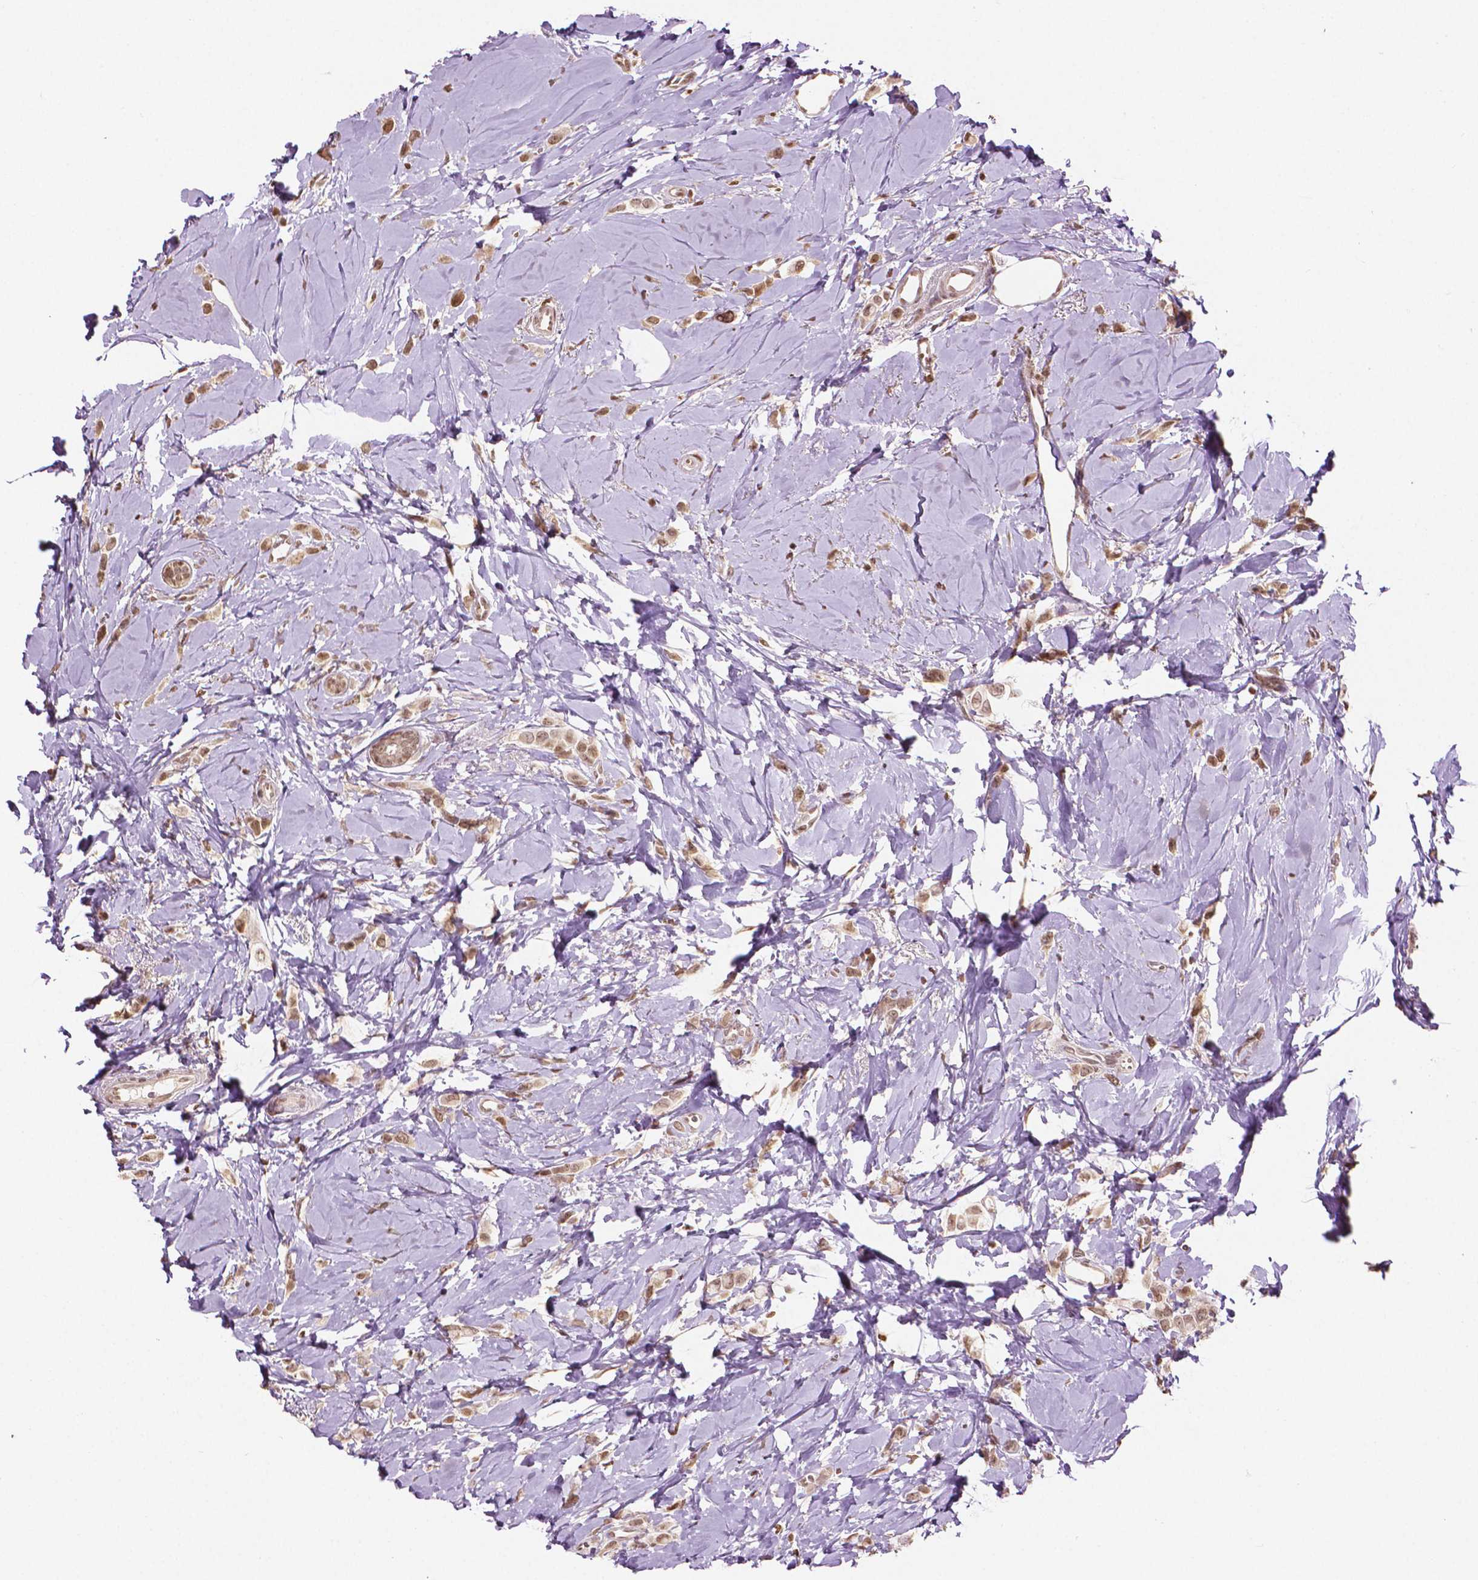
{"staining": {"intensity": "moderate", "quantity": ">75%", "location": "nuclear"}, "tissue": "breast cancer", "cell_type": "Tumor cells", "image_type": "cancer", "snomed": [{"axis": "morphology", "description": "Lobular carcinoma"}, {"axis": "topography", "description": "Breast"}], "caption": "DAB (3,3'-diaminobenzidine) immunohistochemical staining of human breast lobular carcinoma shows moderate nuclear protein staining in approximately >75% of tumor cells. (IHC, brightfield microscopy, high magnification).", "gene": "DEK", "patient": {"sex": "female", "age": 66}}